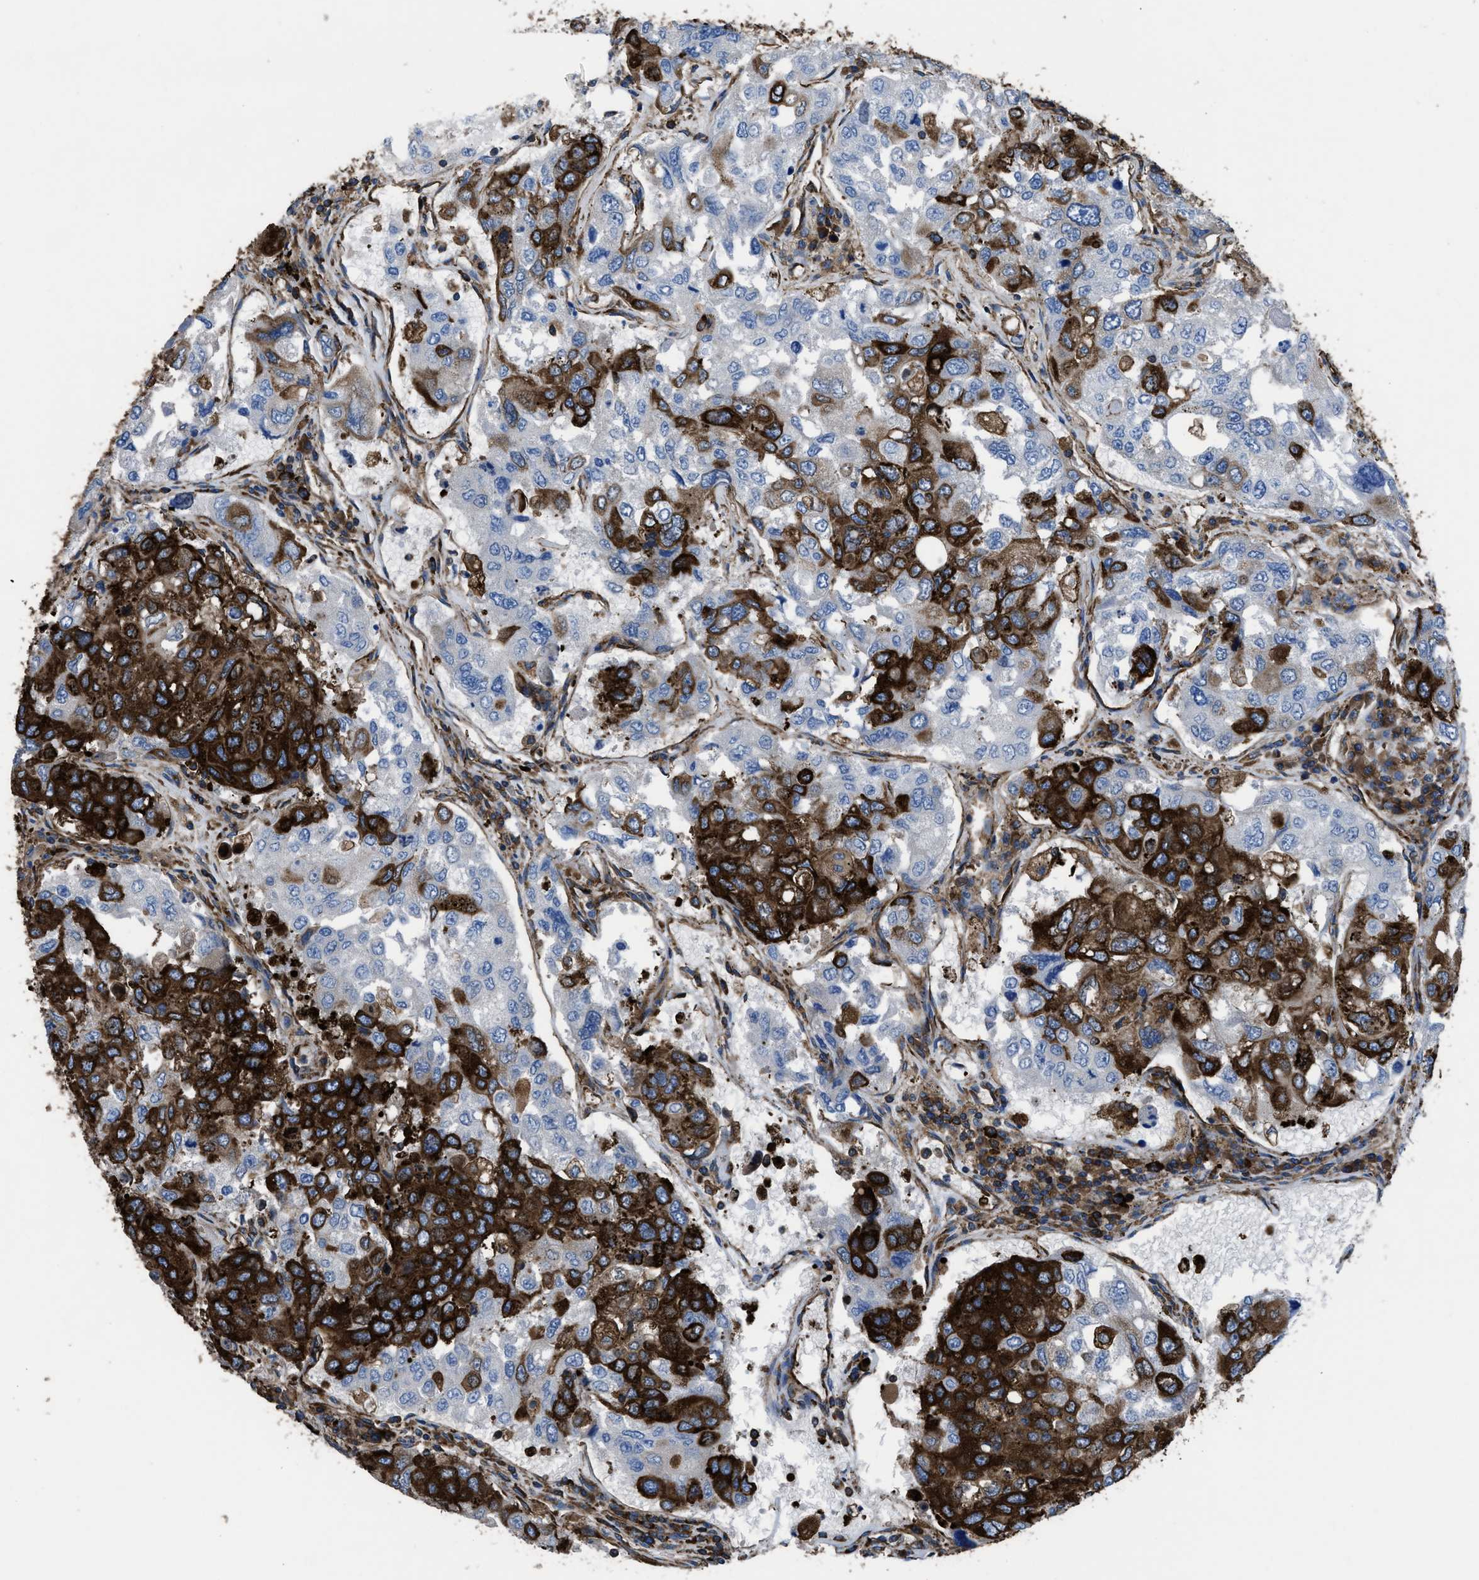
{"staining": {"intensity": "strong", "quantity": "25%-75%", "location": "cytoplasmic/membranous"}, "tissue": "urothelial cancer", "cell_type": "Tumor cells", "image_type": "cancer", "snomed": [{"axis": "morphology", "description": "Urothelial carcinoma, High grade"}, {"axis": "topography", "description": "Lymph node"}, {"axis": "topography", "description": "Urinary bladder"}], "caption": "High-grade urothelial carcinoma stained with DAB IHC displays high levels of strong cytoplasmic/membranous staining in about 25%-75% of tumor cells.", "gene": "CAPRIN1", "patient": {"sex": "male", "age": 51}}